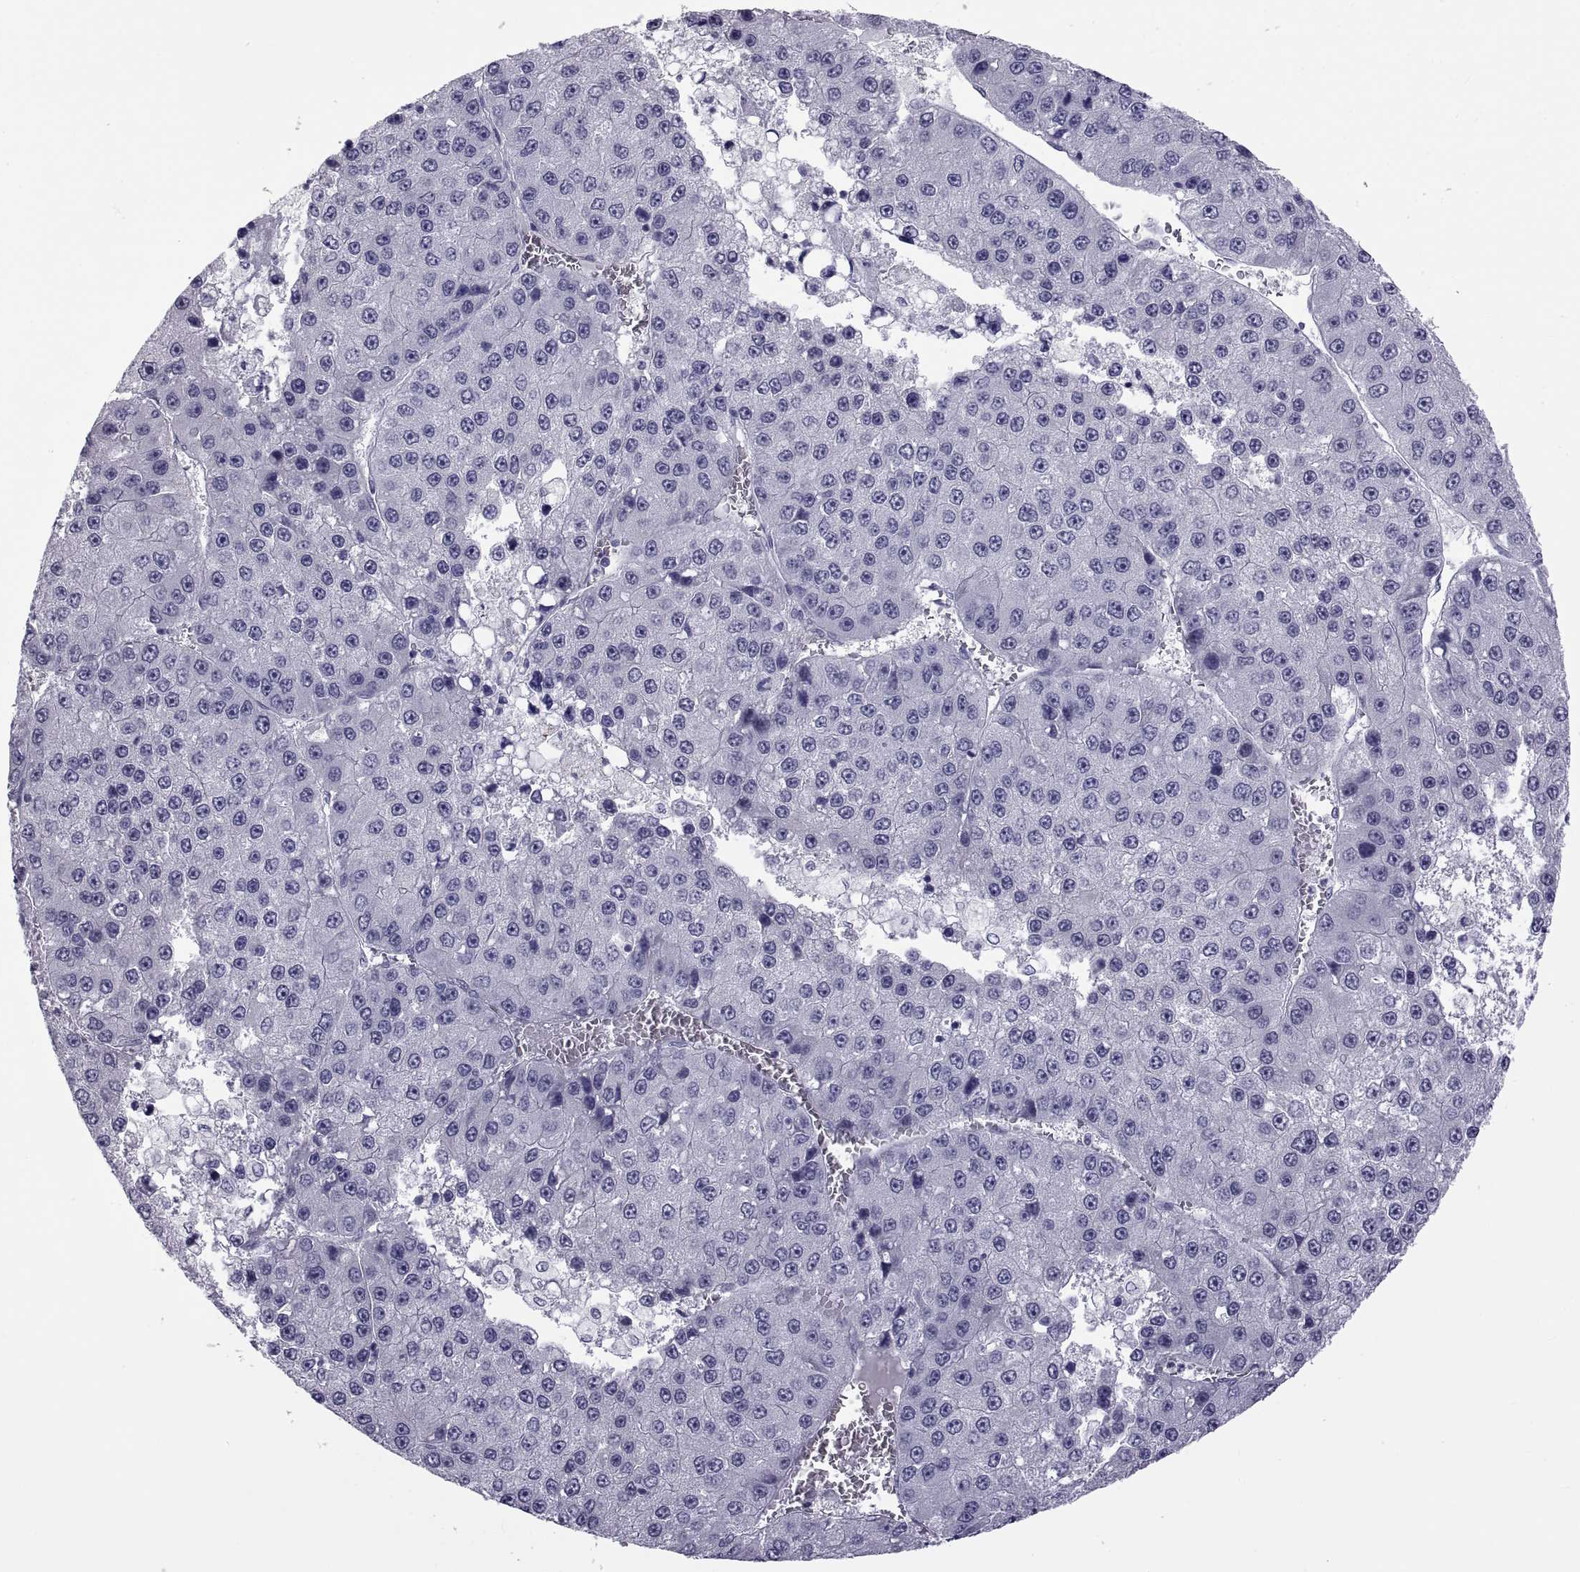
{"staining": {"intensity": "negative", "quantity": "none", "location": "none"}, "tissue": "liver cancer", "cell_type": "Tumor cells", "image_type": "cancer", "snomed": [{"axis": "morphology", "description": "Carcinoma, Hepatocellular, NOS"}, {"axis": "topography", "description": "Liver"}], "caption": "Immunohistochemistry histopathology image of liver hepatocellular carcinoma stained for a protein (brown), which shows no staining in tumor cells. (DAB (3,3'-diaminobenzidine) IHC with hematoxylin counter stain).", "gene": "MAGEB1", "patient": {"sex": "female", "age": 73}}